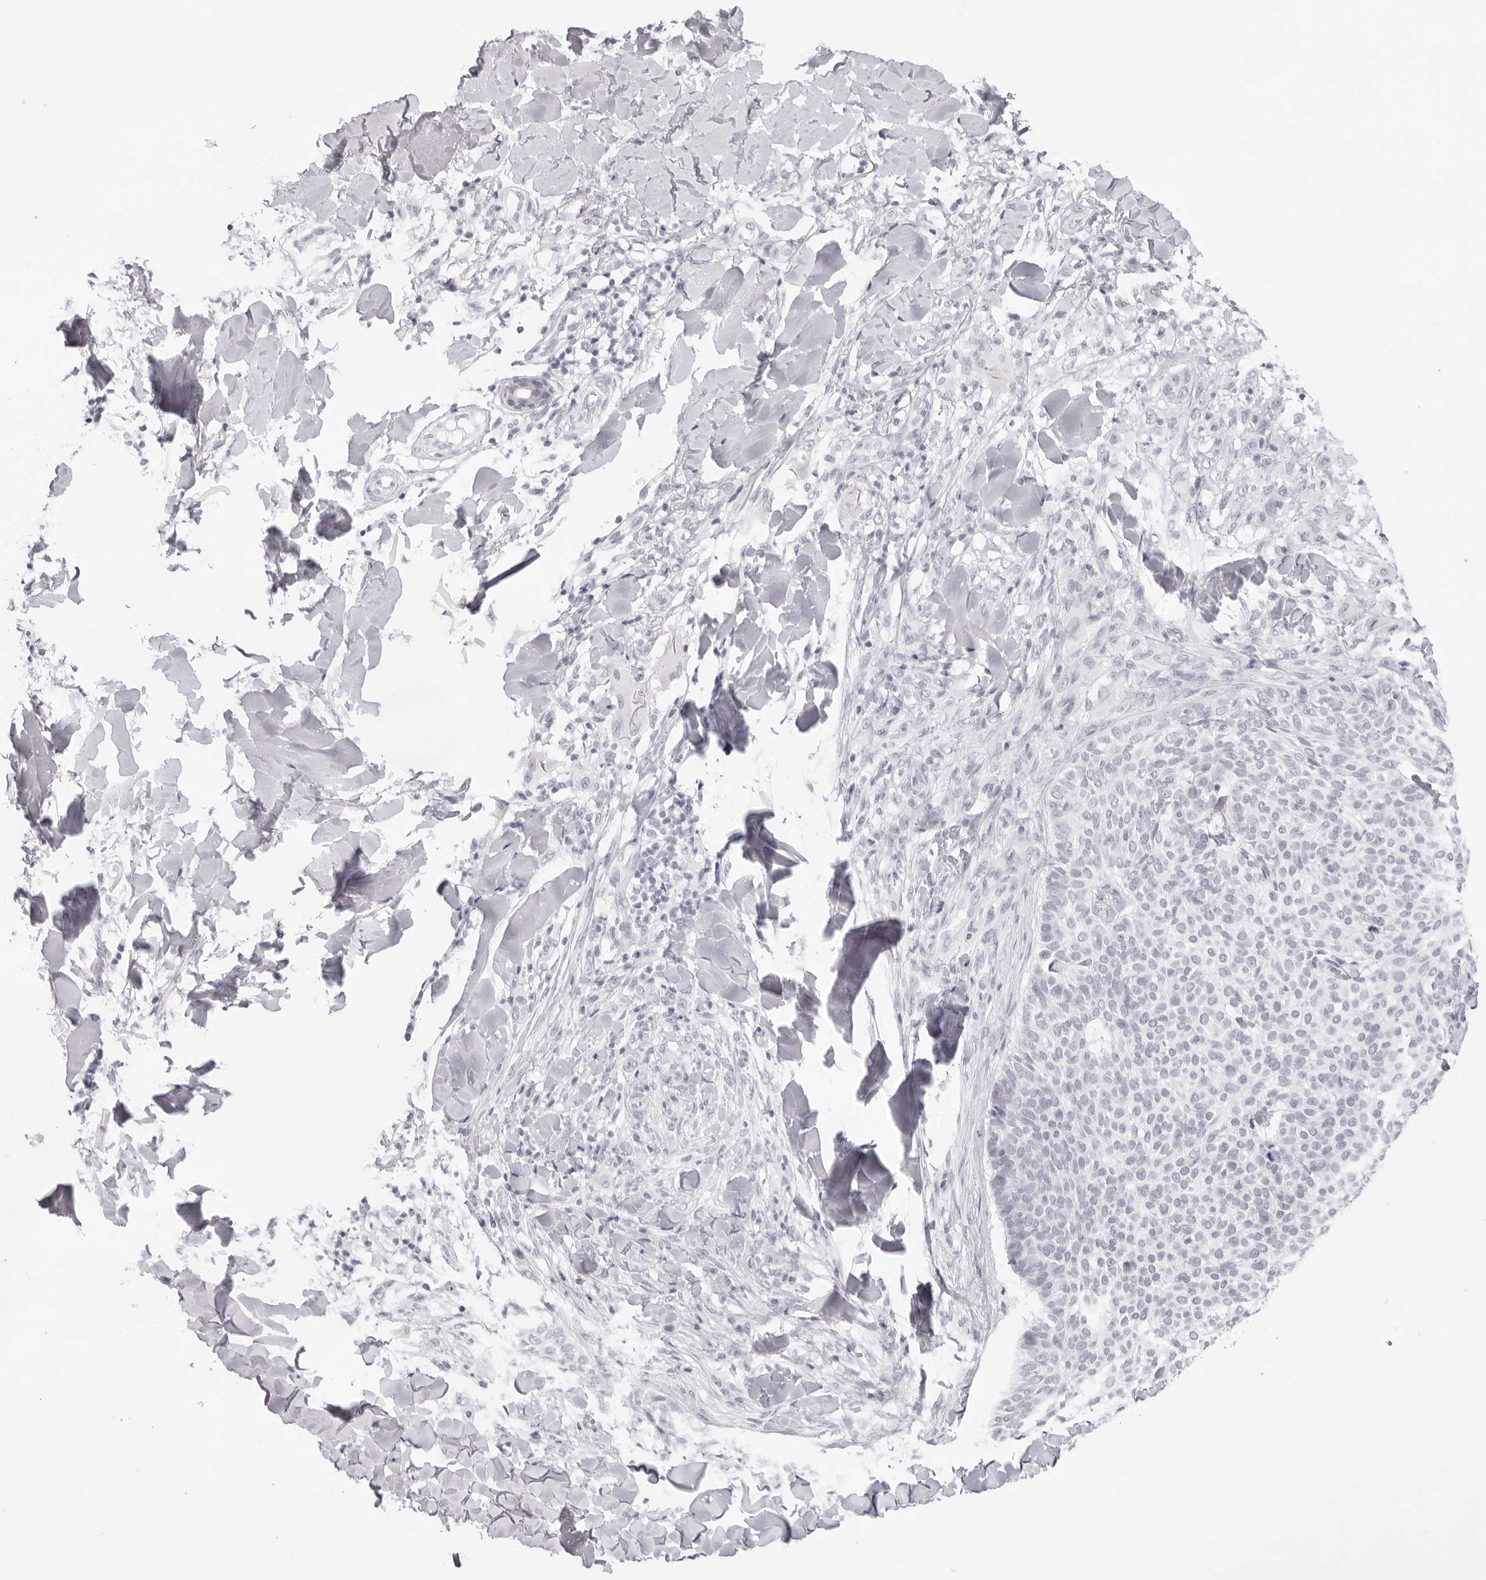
{"staining": {"intensity": "negative", "quantity": "none", "location": "none"}, "tissue": "skin cancer", "cell_type": "Tumor cells", "image_type": "cancer", "snomed": [{"axis": "morphology", "description": "Normal tissue, NOS"}, {"axis": "morphology", "description": "Basal cell carcinoma"}, {"axis": "topography", "description": "Skin"}], "caption": "Immunohistochemistry photomicrograph of neoplastic tissue: human skin cancer (basal cell carcinoma) stained with DAB displays no significant protein positivity in tumor cells.", "gene": "KLK12", "patient": {"sex": "male", "age": 67}}